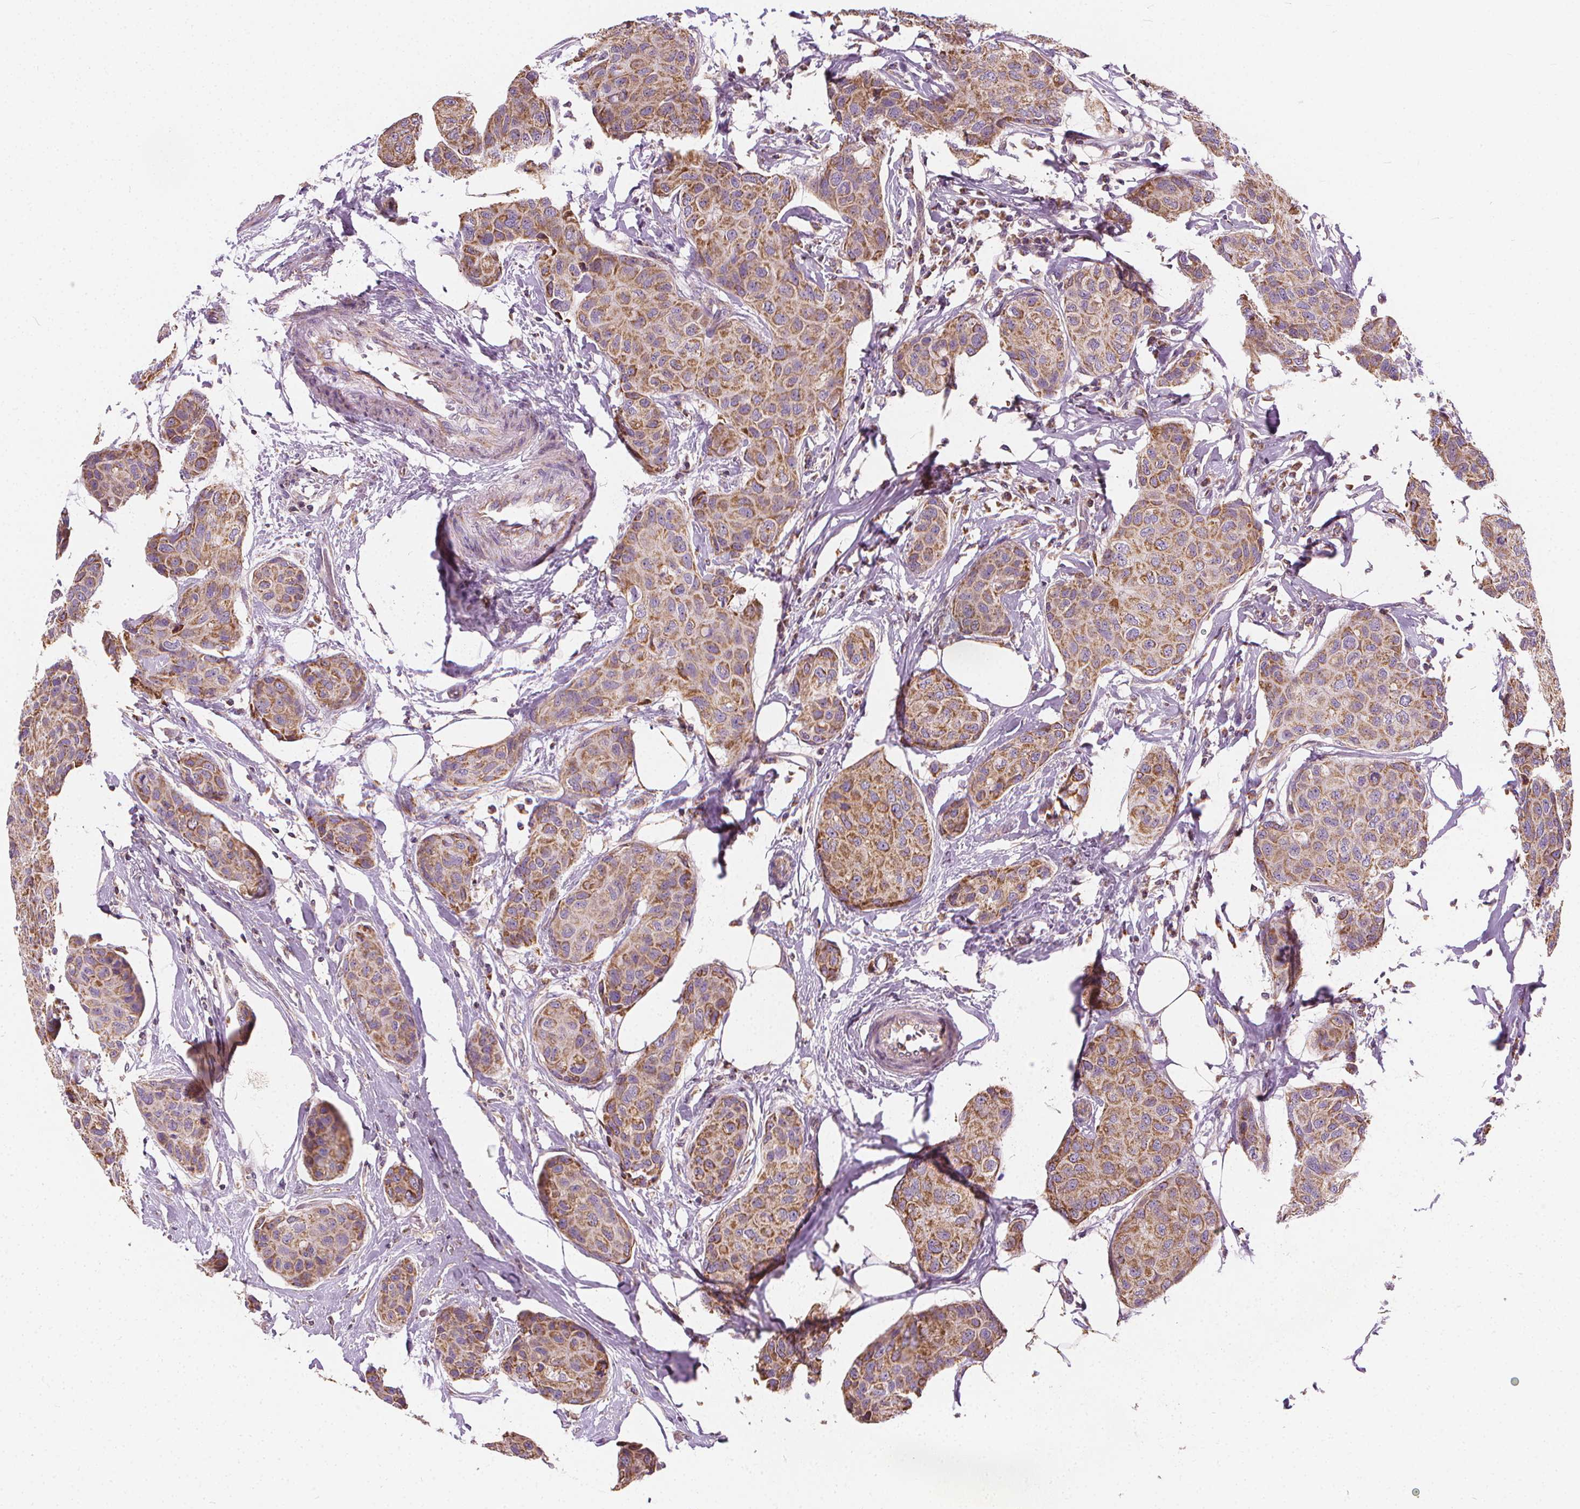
{"staining": {"intensity": "moderate", "quantity": ">75%", "location": "cytoplasmic/membranous"}, "tissue": "breast cancer", "cell_type": "Tumor cells", "image_type": "cancer", "snomed": [{"axis": "morphology", "description": "Duct carcinoma"}, {"axis": "topography", "description": "Breast"}], "caption": "Immunohistochemical staining of human breast intraductal carcinoma exhibits medium levels of moderate cytoplasmic/membranous expression in approximately >75% of tumor cells.", "gene": "RAB20", "patient": {"sex": "female", "age": 80}}